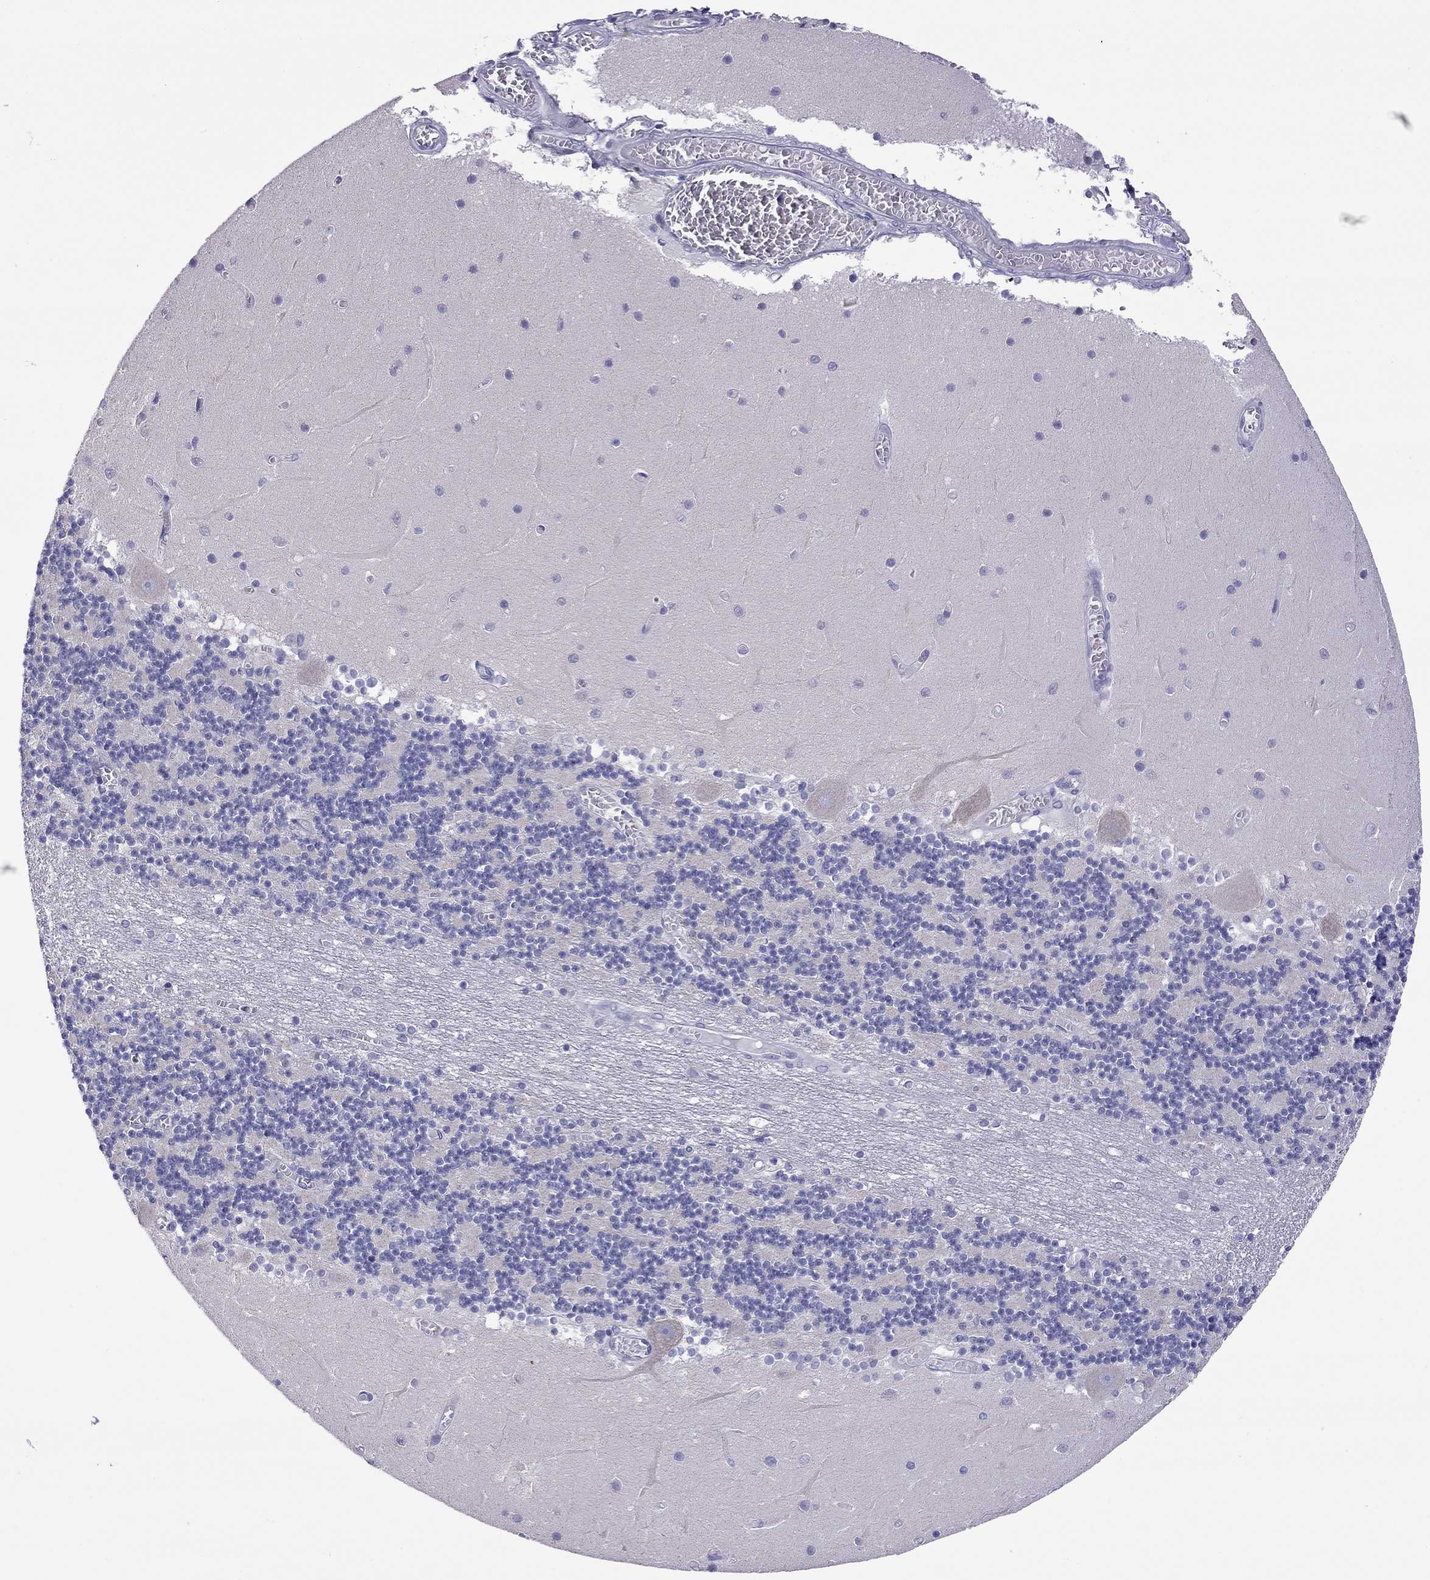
{"staining": {"intensity": "negative", "quantity": "none", "location": "none"}, "tissue": "cerebellum", "cell_type": "Cells in granular layer", "image_type": "normal", "snomed": [{"axis": "morphology", "description": "Normal tissue, NOS"}, {"axis": "topography", "description": "Cerebellum"}], "caption": "IHC of unremarkable cerebellum demonstrates no positivity in cells in granular layer. The staining was performed using DAB (3,3'-diaminobenzidine) to visualize the protein expression in brown, while the nuclei were stained in blue with hematoxylin (Magnification: 20x).", "gene": "COL9A1", "patient": {"sex": "female", "age": 28}}